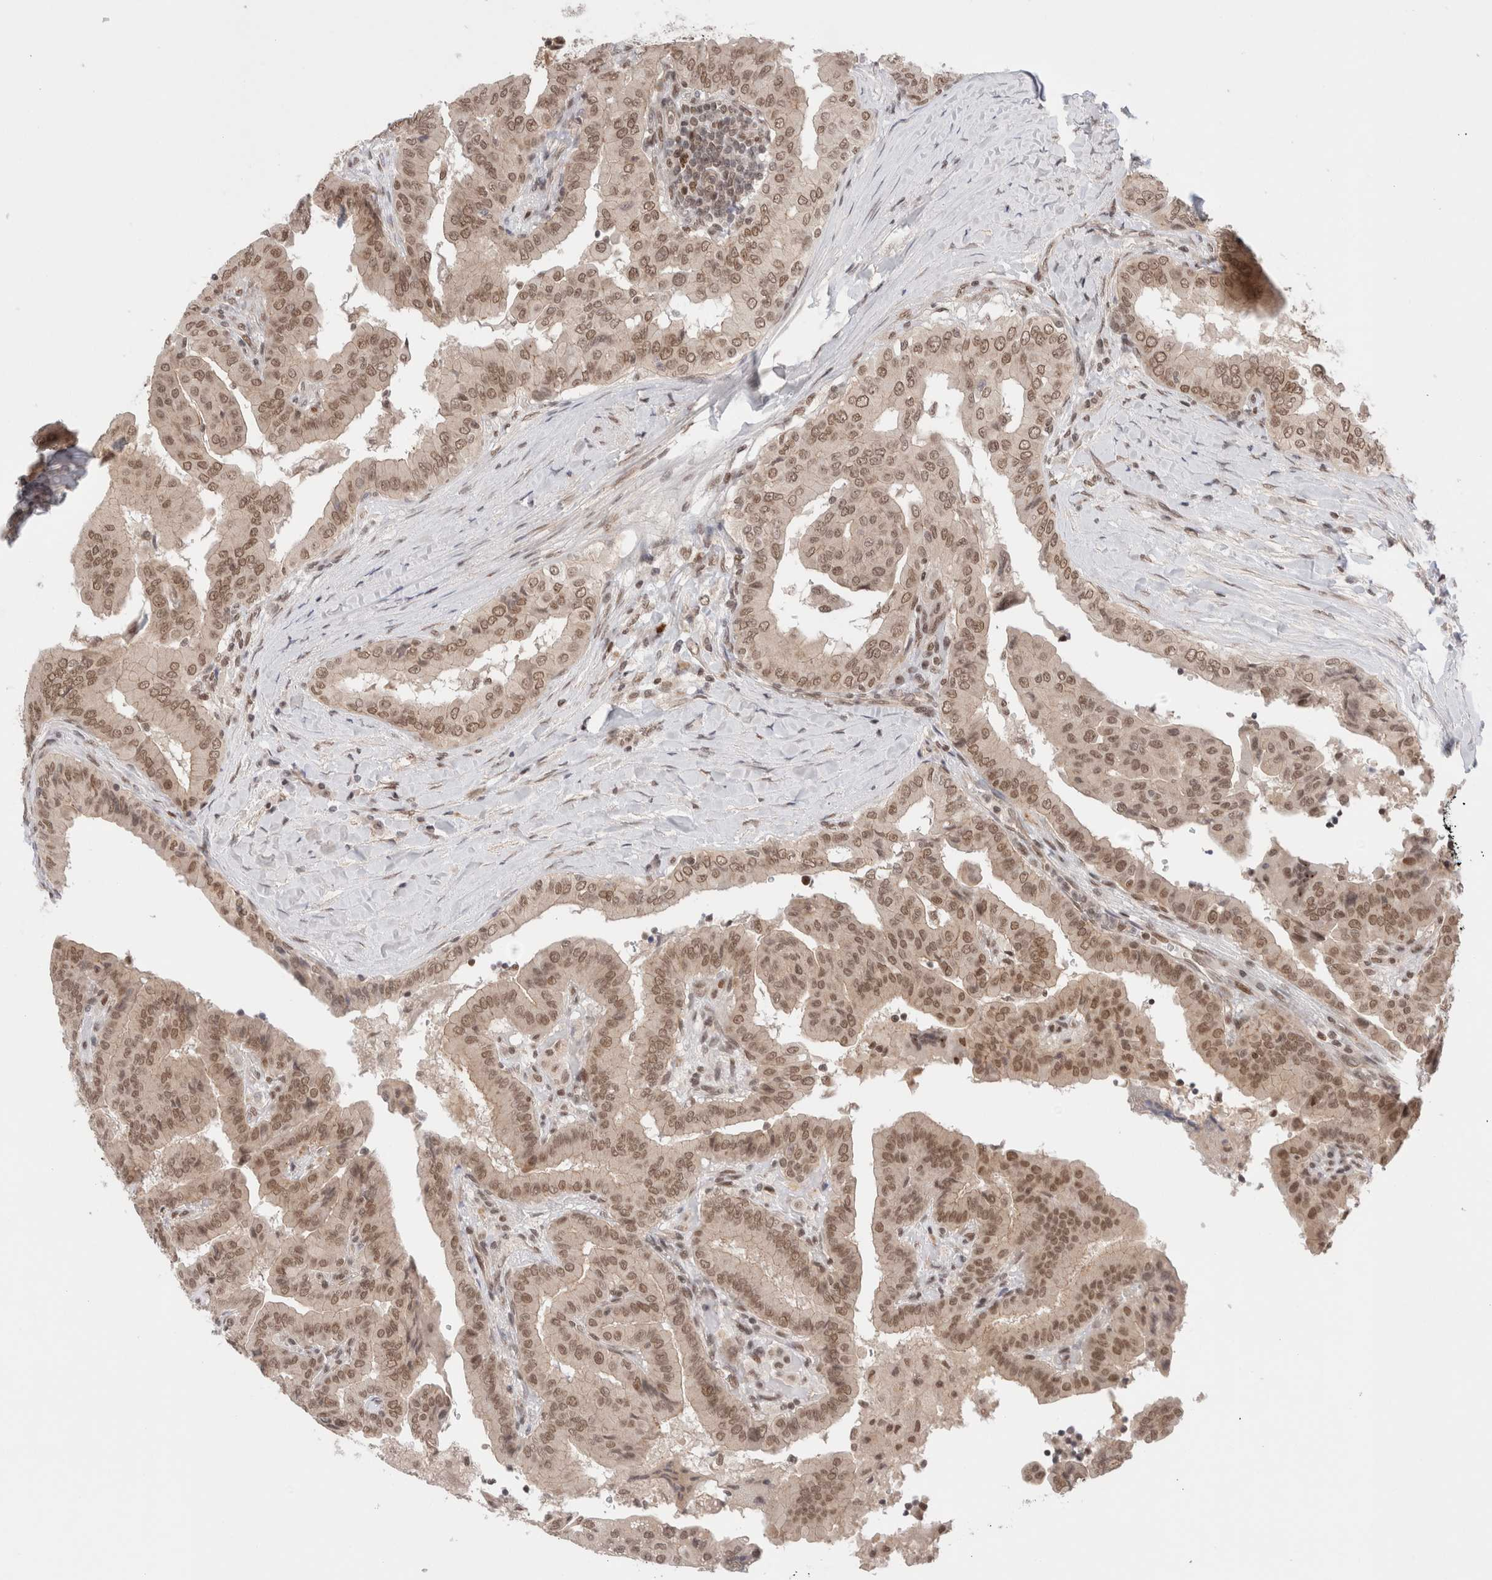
{"staining": {"intensity": "moderate", "quantity": ">75%", "location": "nuclear"}, "tissue": "thyroid cancer", "cell_type": "Tumor cells", "image_type": "cancer", "snomed": [{"axis": "morphology", "description": "Papillary adenocarcinoma, NOS"}, {"axis": "topography", "description": "Thyroid gland"}], "caption": "Immunohistochemical staining of human thyroid cancer reveals medium levels of moderate nuclear expression in approximately >75% of tumor cells.", "gene": "GATAD2A", "patient": {"sex": "male", "age": 33}}